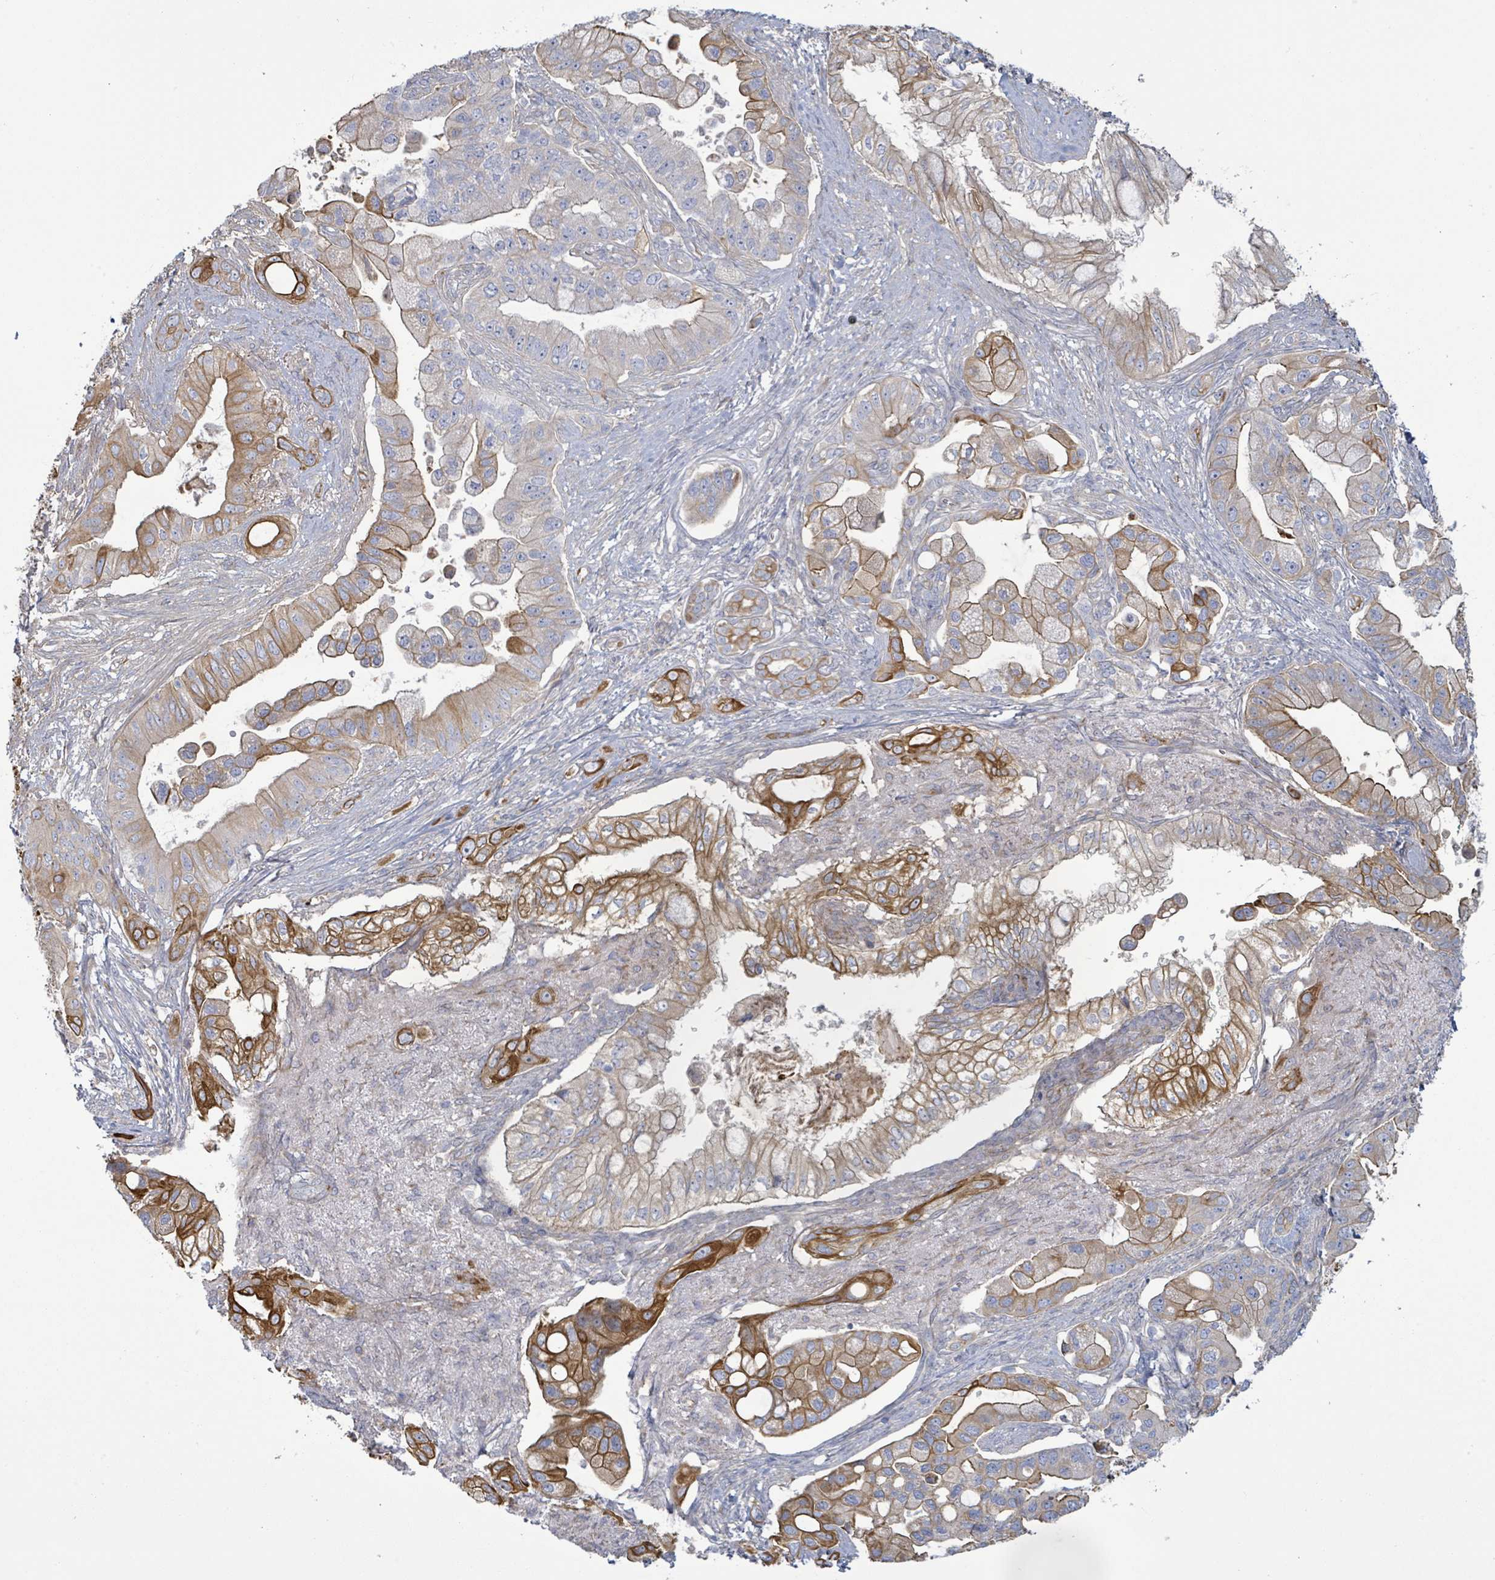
{"staining": {"intensity": "strong", "quantity": "25%-75%", "location": "cytoplasmic/membranous"}, "tissue": "pancreatic cancer", "cell_type": "Tumor cells", "image_type": "cancer", "snomed": [{"axis": "morphology", "description": "Adenocarcinoma, NOS"}, {"axis": "topography", "description": "Pancreas"}], "caption": "A histopathology image of pancreatic adenocarcinoma stained for a protein demonstrates strong cytoplasmic/membranous brown staining in tumor cells.", "gene": "COL13A1", "patient": {"sex": "male", "age": 57}}